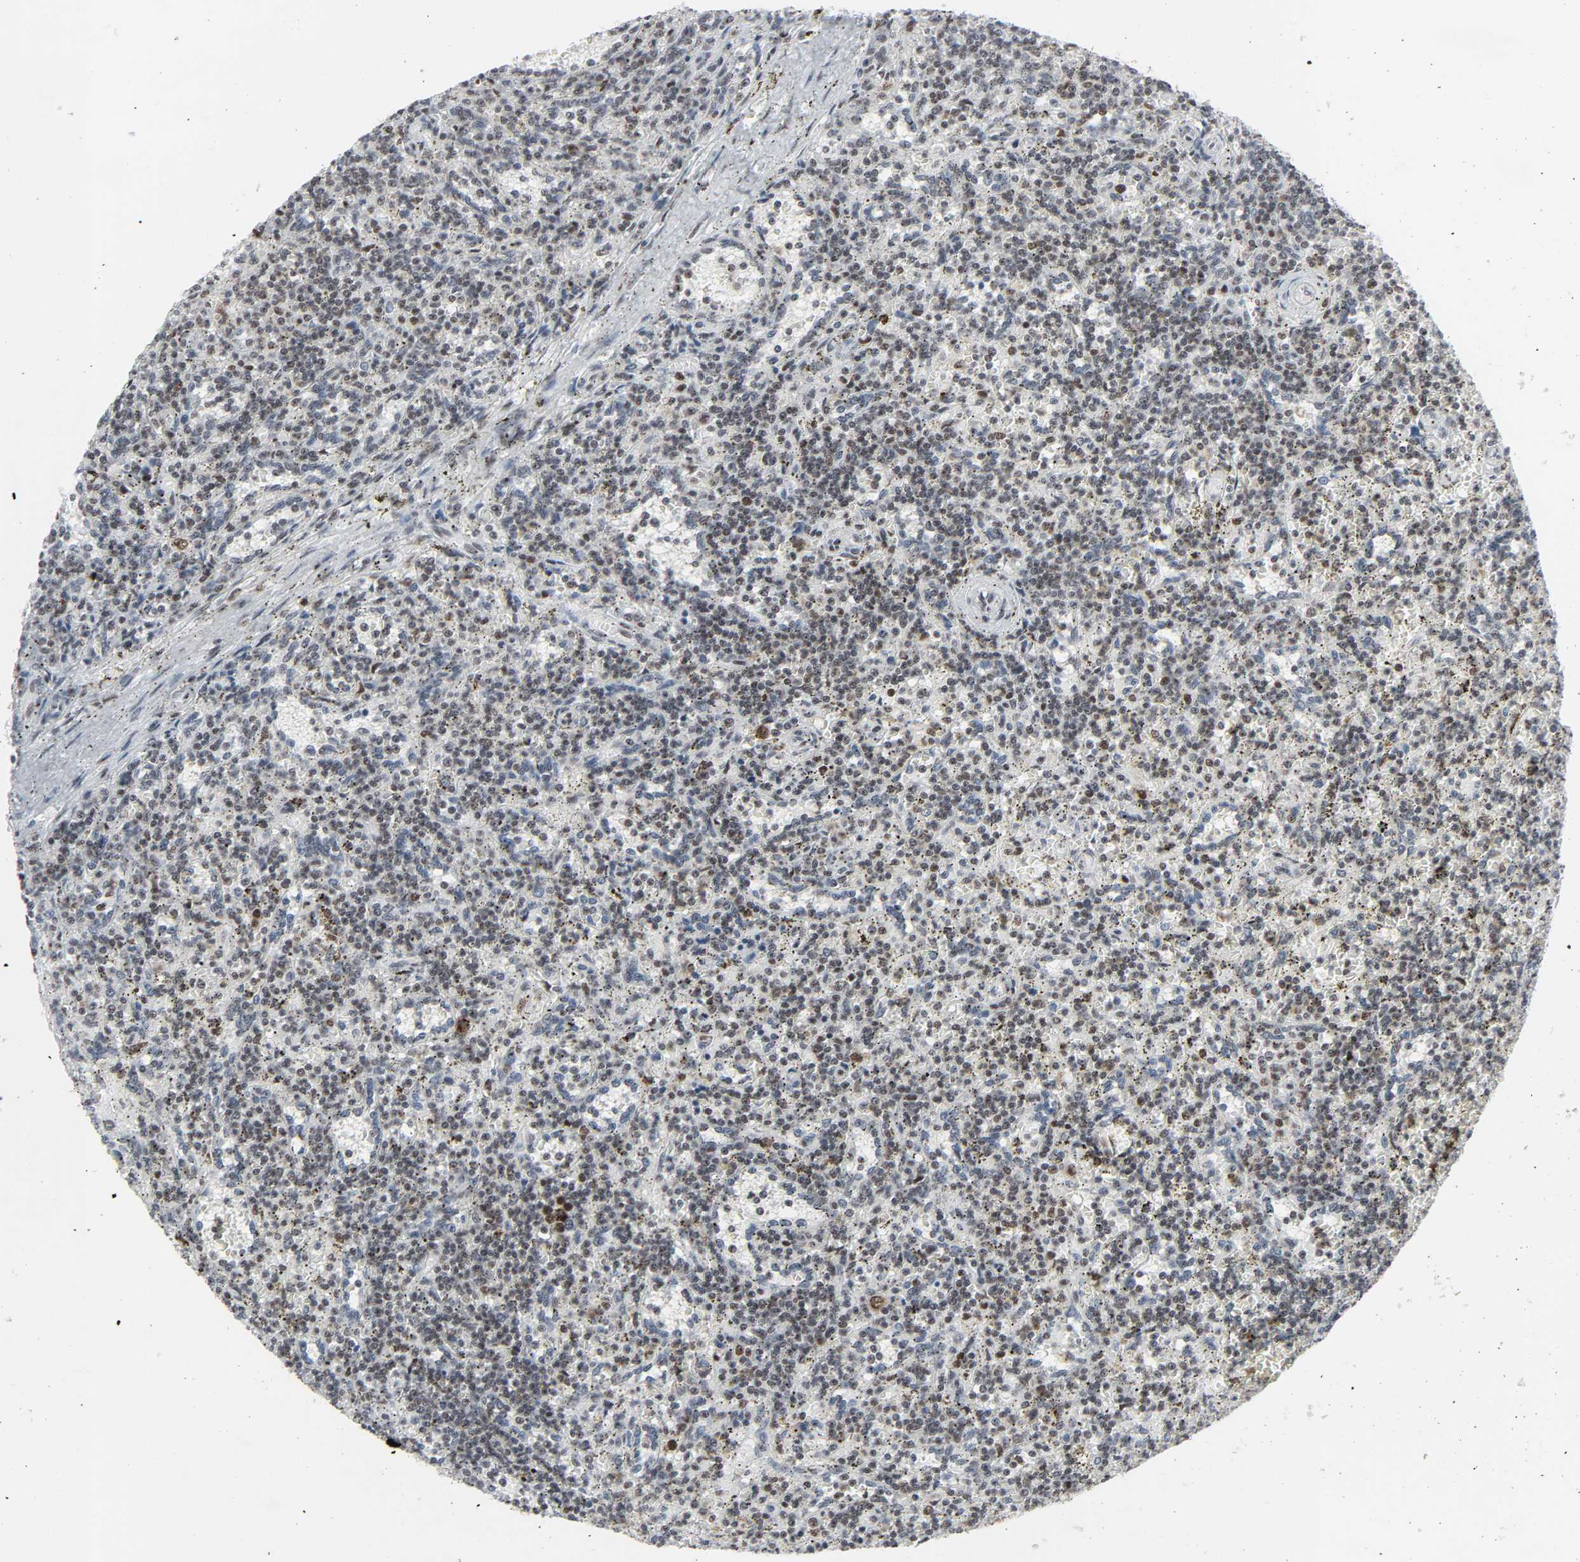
{"staining": {"intensity": "moderate", "quantity": "25%-75%", "location": "nuclear"}, "tissue": "lymphoma", "cell_type": "Tumor cells", "image_type": "cancer", "snomed": [{"axis": "morphology", "description": "Malignant lymphoma, non-Hodgkin's type, Low grade"}, {"axis": "topography", "description": "Spleen"}], "caption": "Brown immunohistochemical staining in low-grade malignant lymphoma, non-Hodgkin's type displays moderate nuclear positivity in about 25%-75% of tumor cells.", "gene": "CDK7", "patient": {"sex": "male", "age": 73}}